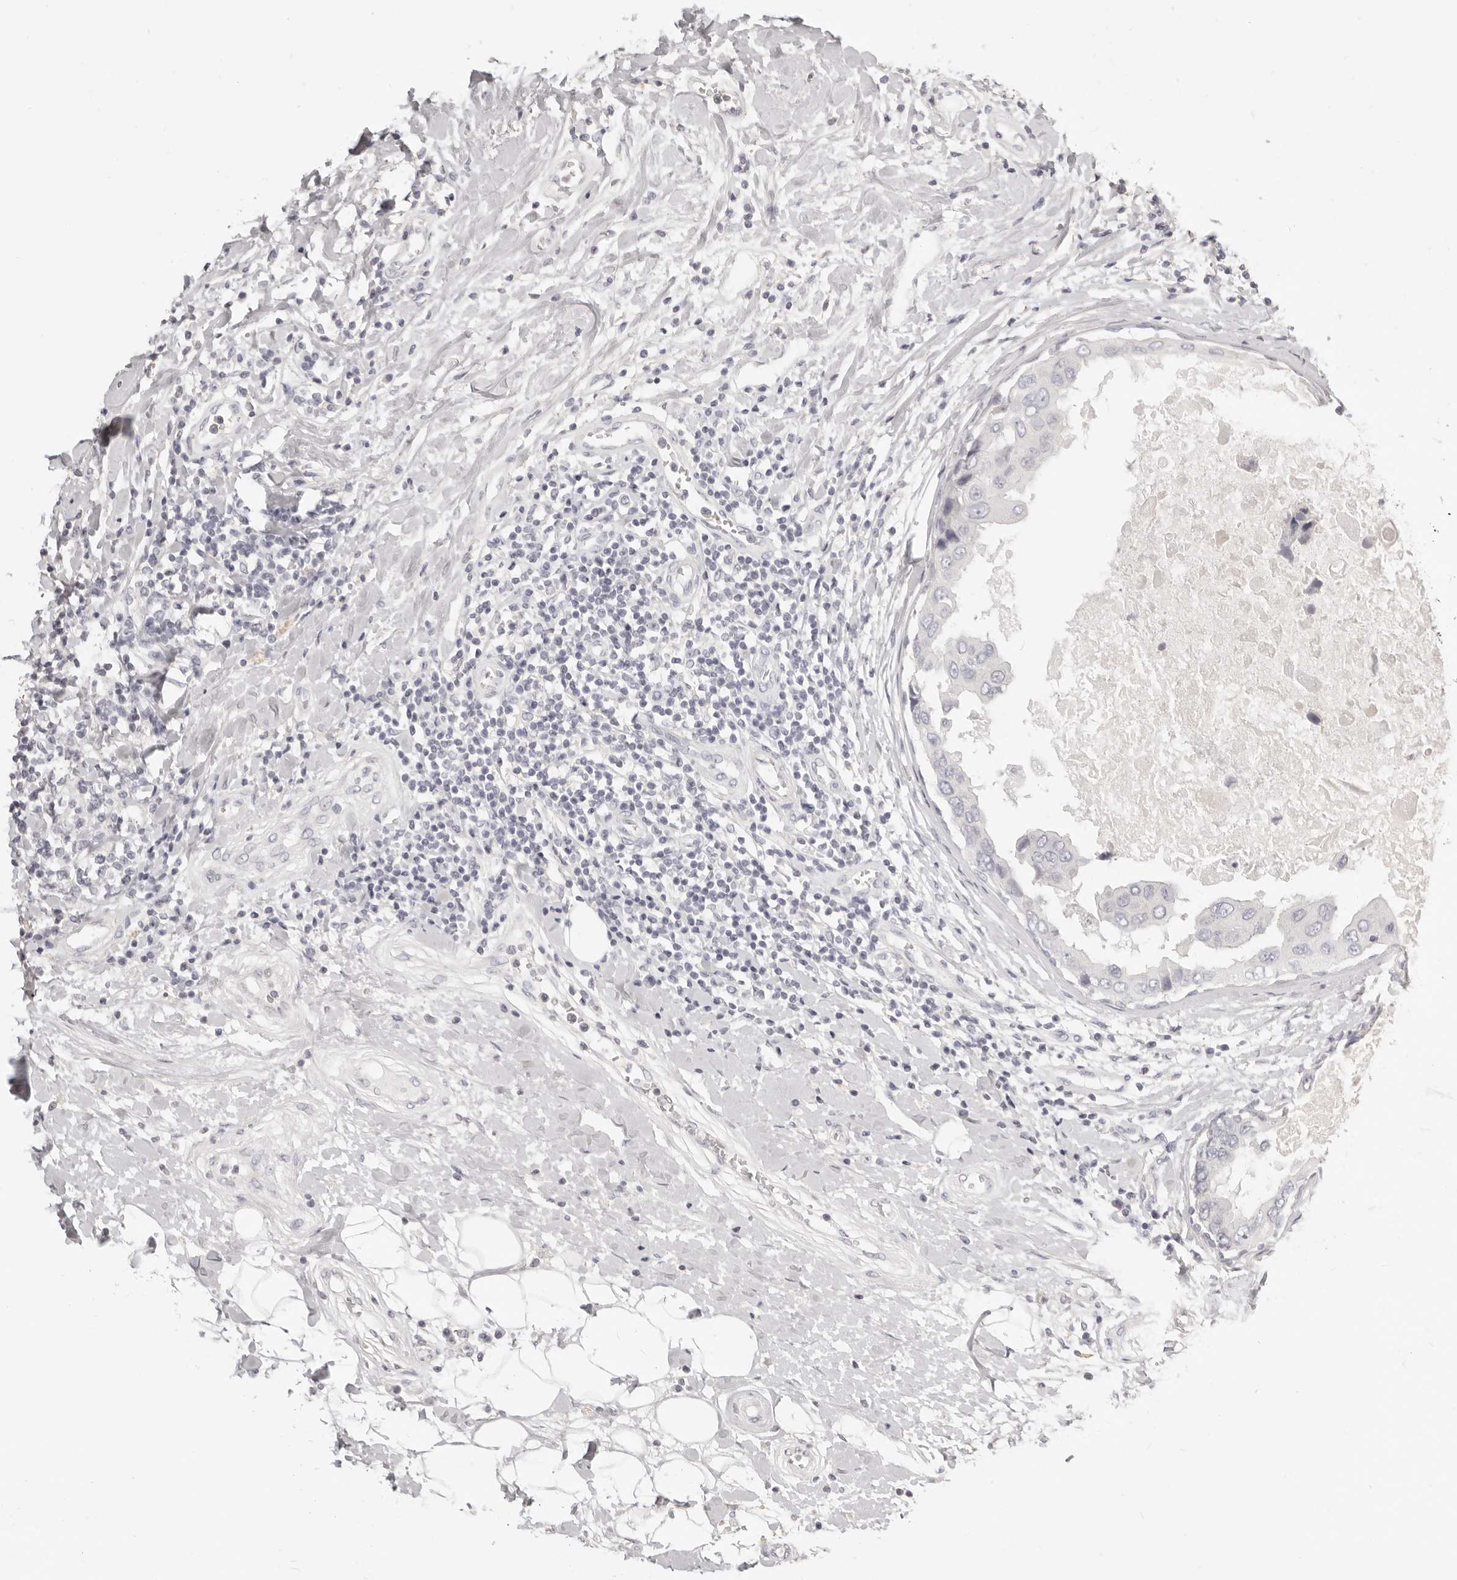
{"staining": {"intensity": "negative", "quantity": "none", "location": "none"}, "tissue": "breast cancer", "cell_type": "Tumor cells", "image_type": "cancer", "snomed": [{"axis": "morphology", "description": "Duct carcinoma"}, {"axis": "topography", "description": "Breast"}], "caption": "The image exhibits no significant staining in tumor cells of invasive ductal carcinoma (breast). The staining is performed using DAB brown chromogen with nuclei counter-stained in using hematoxylin.", "gene": "FABP1", "patient": {"sex": "female", "age": 27}}